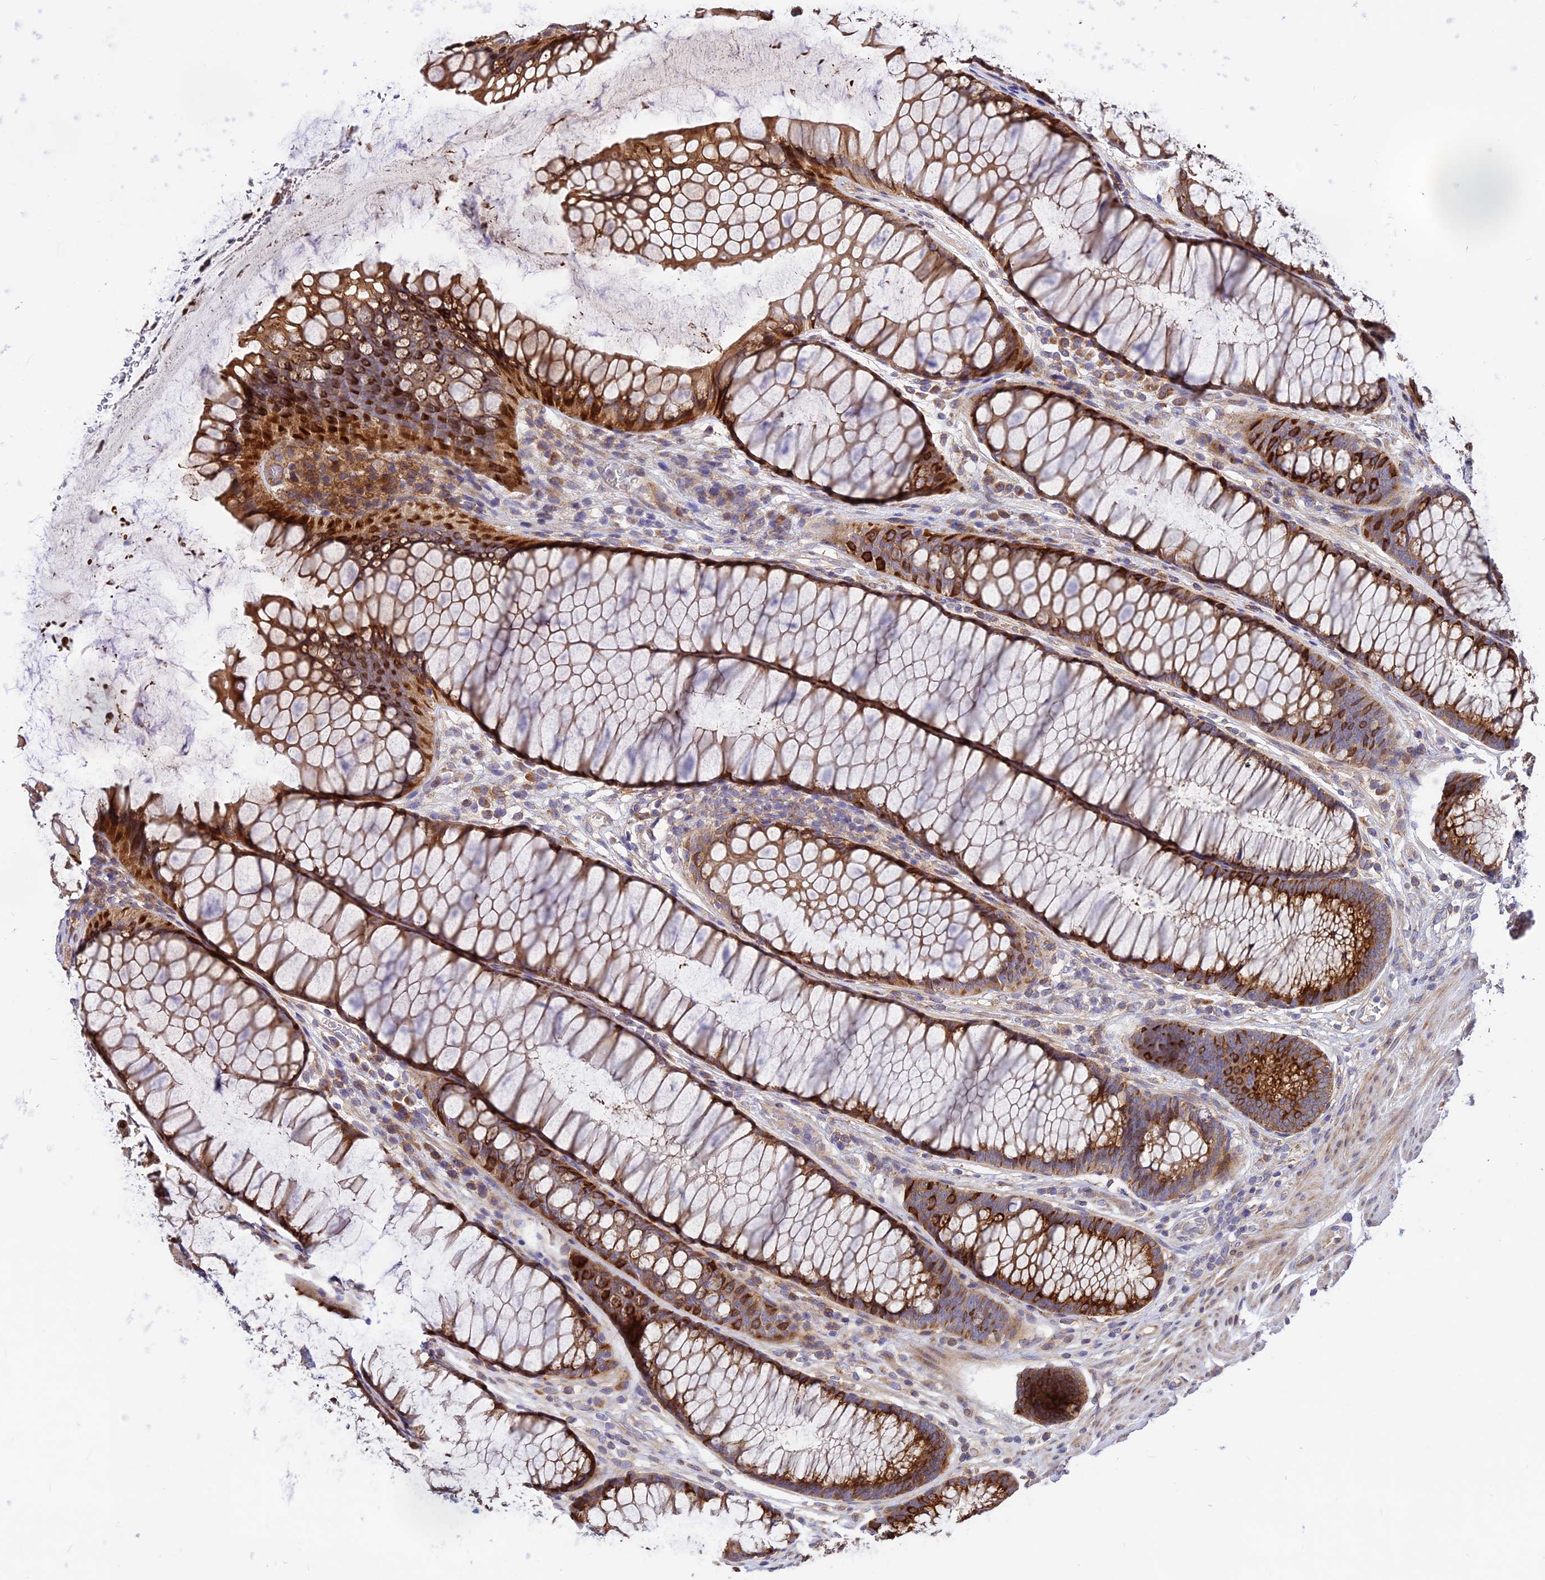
{"staining": {"intensity": "moderate", "quantity": ">75%", "location": "cytoplasmic/membranous"}, "tissue": "colon", "cell_type": "Endothelial cells", "image_type": "normal", "snomed": [{"axis": "morphology", "description": "Normal tissue, NOS"}, {"axis": "topography", "description": "Colon"}], "caption": "IHC (DAB) staining of benign colon demonstrates moderate cytoplasmic/membranous protein expression in approximately >75% of endothelial cells. Using DAB (brown) and hematoxylin (blue) stains, captured at high magnification using brightfield microscopy.", "gene": "ROCK1", "patient": {"sex": "female", "age": 82}}